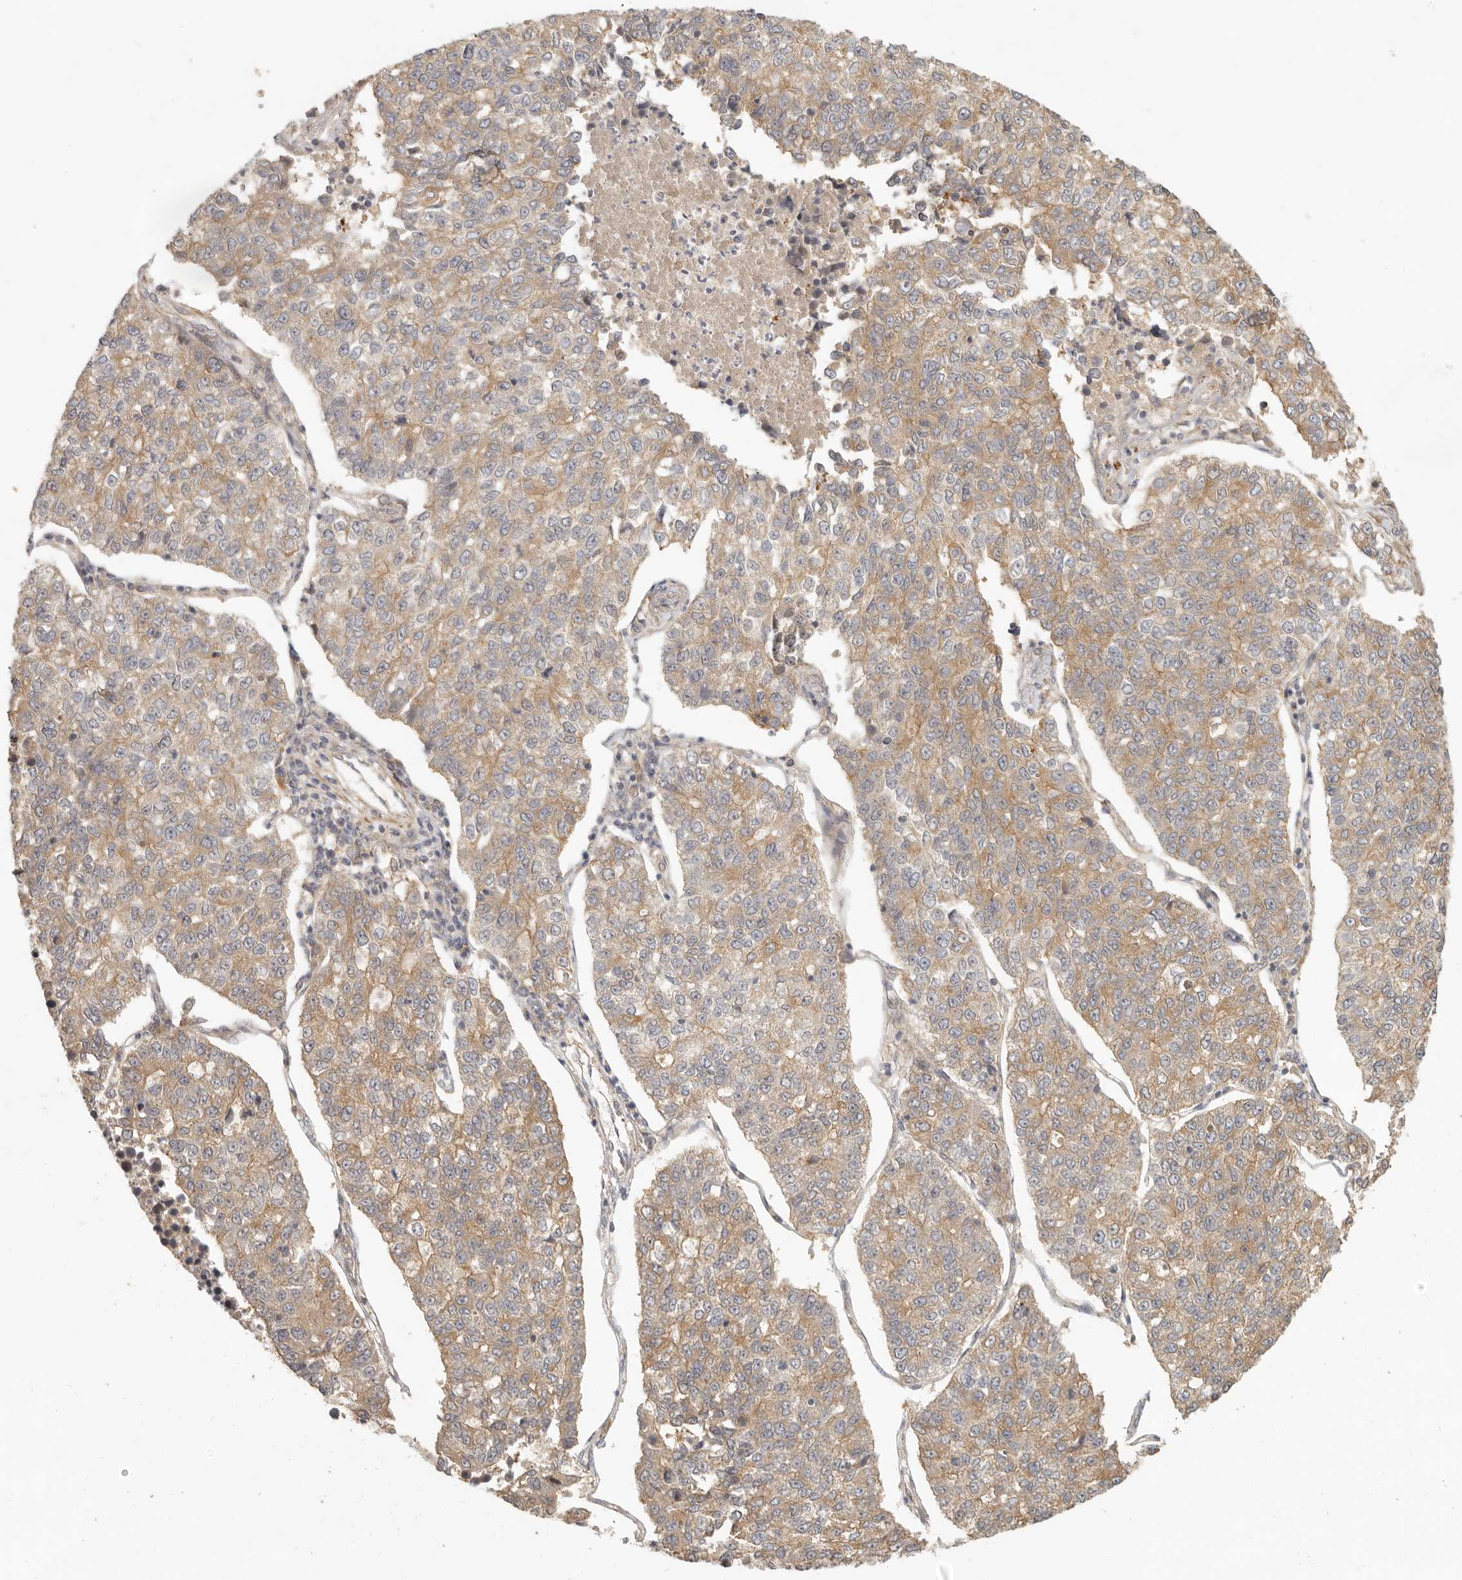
{"staining": {"intensity": "moderate", "quantity": "25%-75%", "location": "cytoplasmic/membranous"}, "tissue": "lung cancer", "cell_type": "Tumor cells", "image_type": "cancer", "snomed": [{"axis": "morphology", "description": "Adenocarcinoma, NOS"}, {"axis": "topography", "description": "Lung"}], "caption": "Human adenocarcinoma (lung) stained with a protein marker shows moderate staining in tumor cells.", "gene": "VIPR1", "patient": {"sex": "male", "age": 49}}